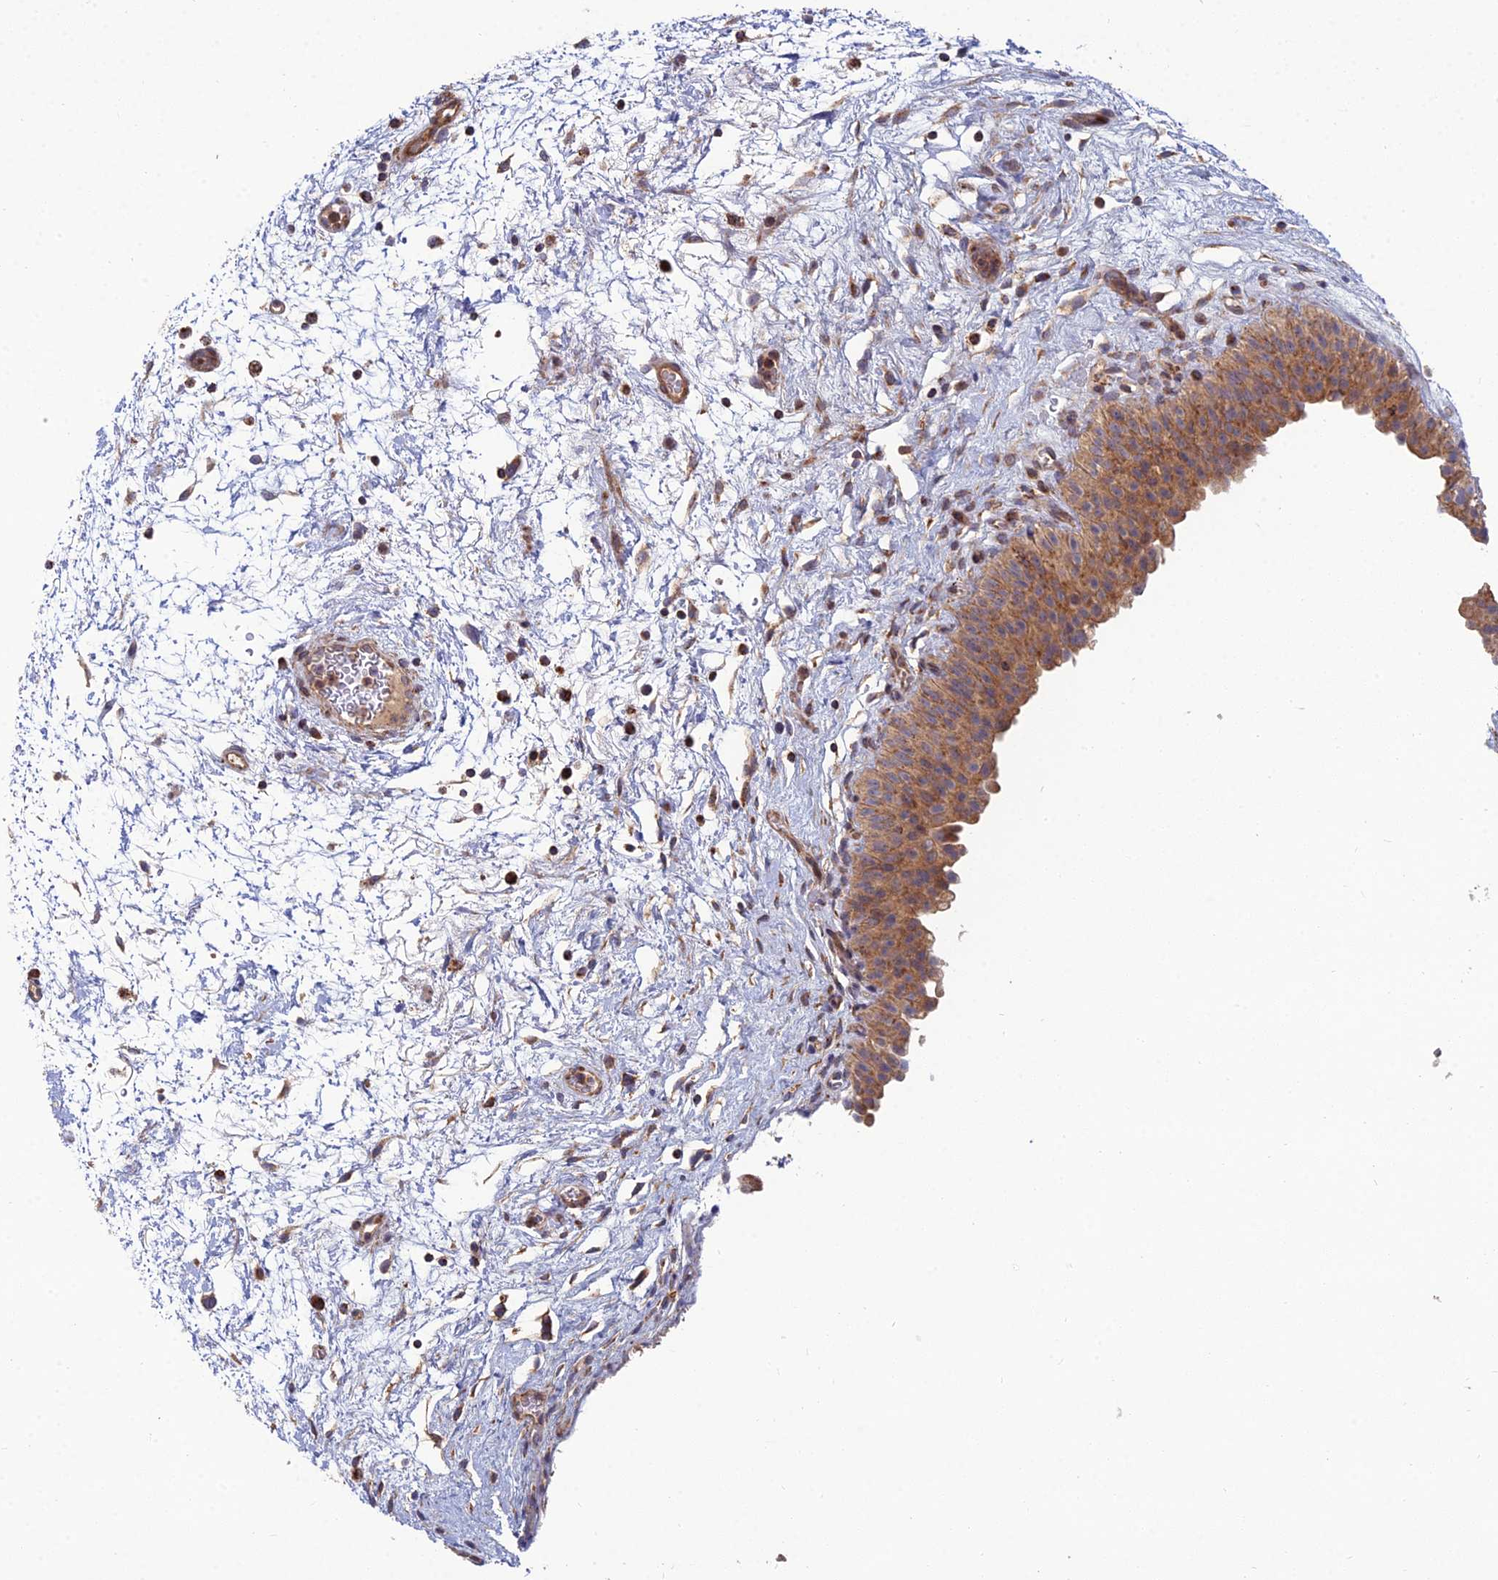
{"staining": {"intensity": "moderate", "quantity": ">75%", "location": "cytoplasmic/membranous"}, "tissue": "urinary bladder", "cell_type": "Urothelial cells", "image_type": "normal", "snomed": [{"axis": "morphology", "description": "Normal tissue, NOS"}, {"axis": "topography", "description": "Urinary bladder"}], "caption": "There is medium levels of moderate cytoplasmic/membranous expression in urothelial cells of benign urinary bladder, as demonstrated by immunohistochemical staining (brown color).", "gene": "RIC8B", "patient": {"sex": "male", "age": 46}}